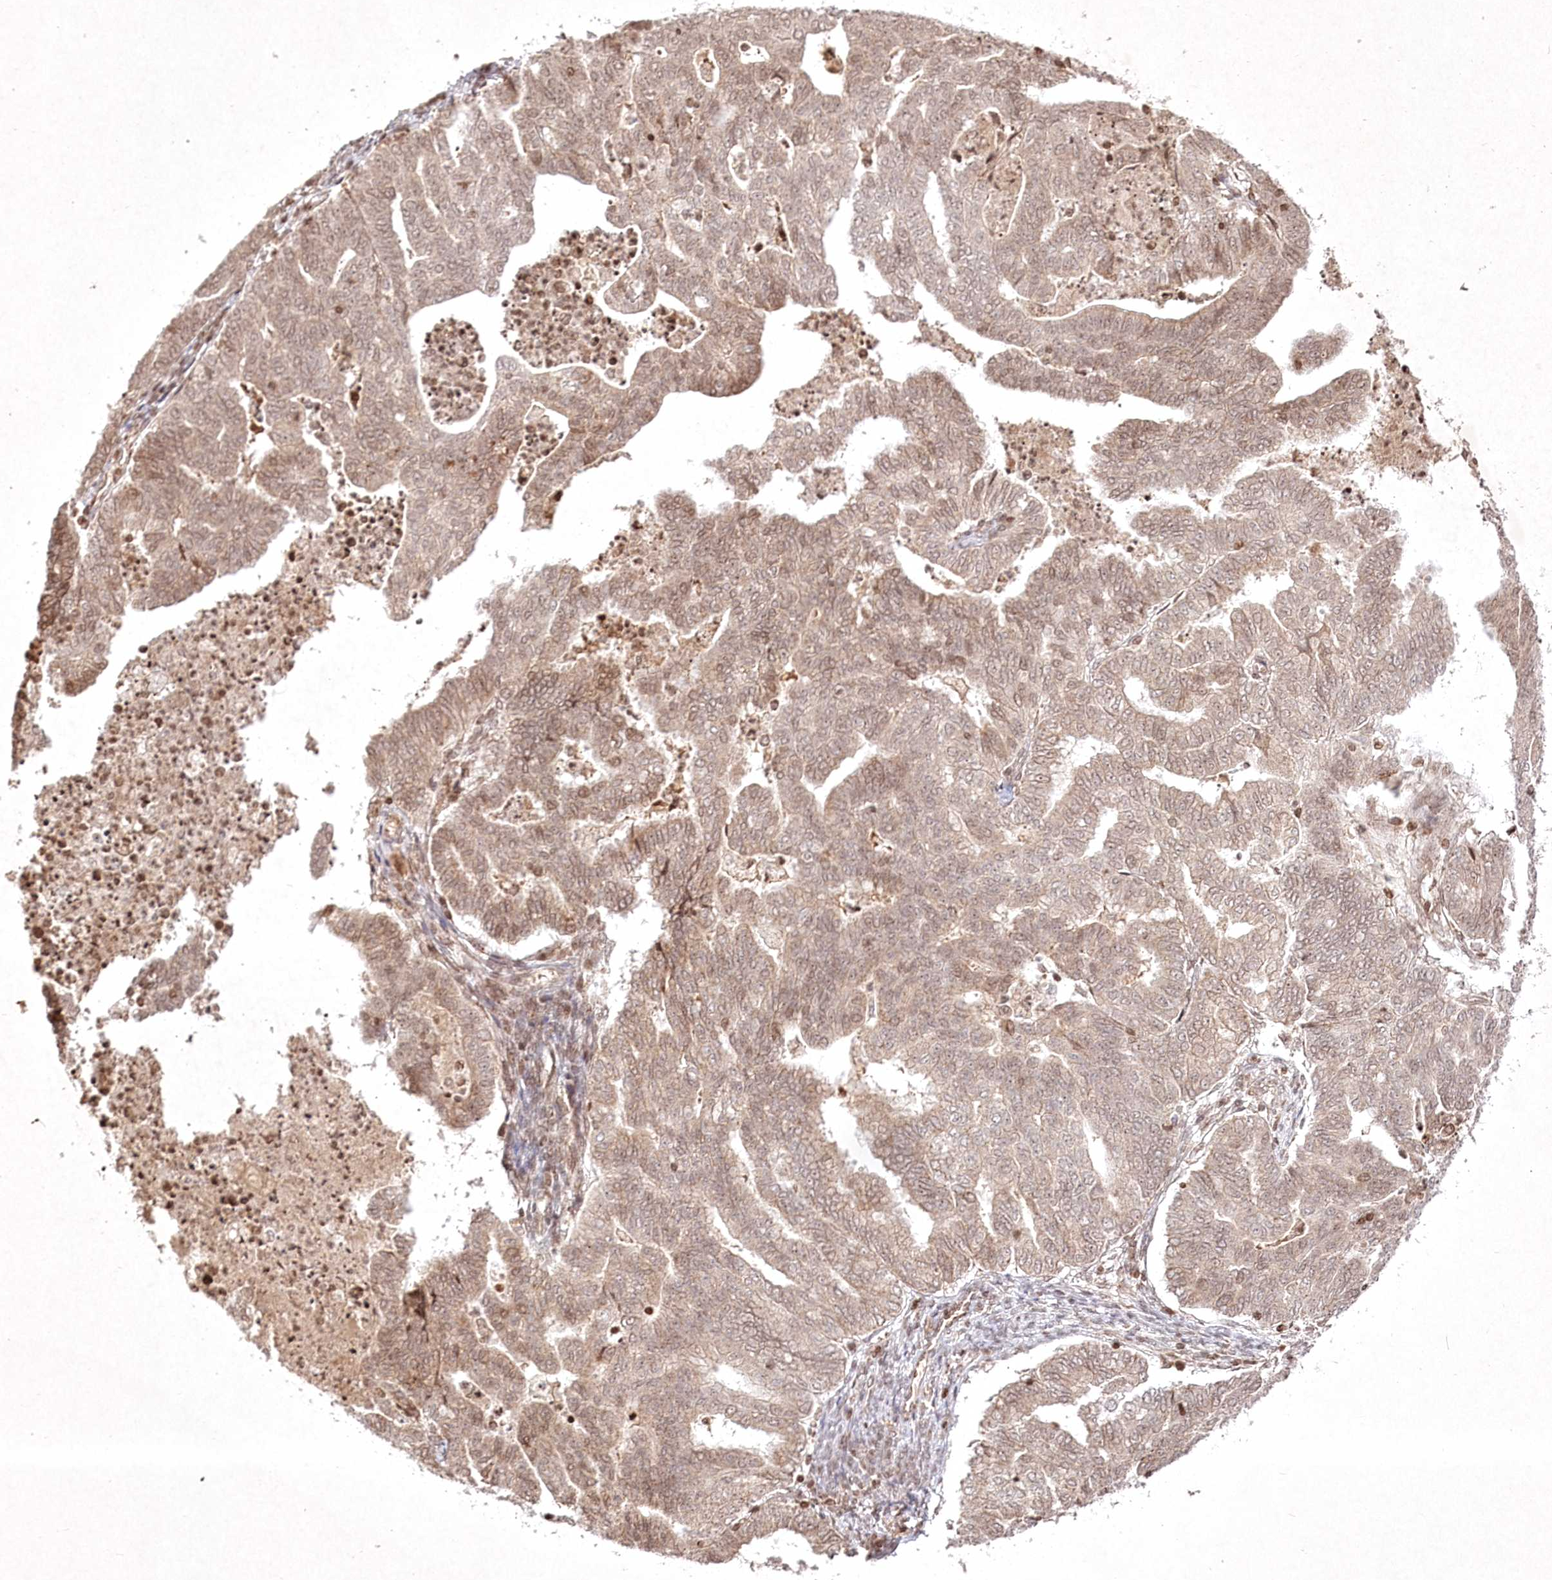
{"staining": {"intensity": "weak", "quantity": ">75%", "location": "cytoplasmic/membranous,nuclear"}, "tissue": "endometrial cancer", "cell_type": "Tumor cells", "image_type": "cancer", "snomed": [{"axis": "morphology", "description": "Adenocarcinoma, NOS"}, {"axis": "topography", "description": "Endometrium"}], "caption": "This is an image of immunohistochemistry (IHC) staining of endometrial adenocarcinoma, which shows weak positivity in the cytoplasmic/membranous and nuclear of tumor cells.", "gene": "CARM1", "patient": {"sex": "female", "age": 79}}